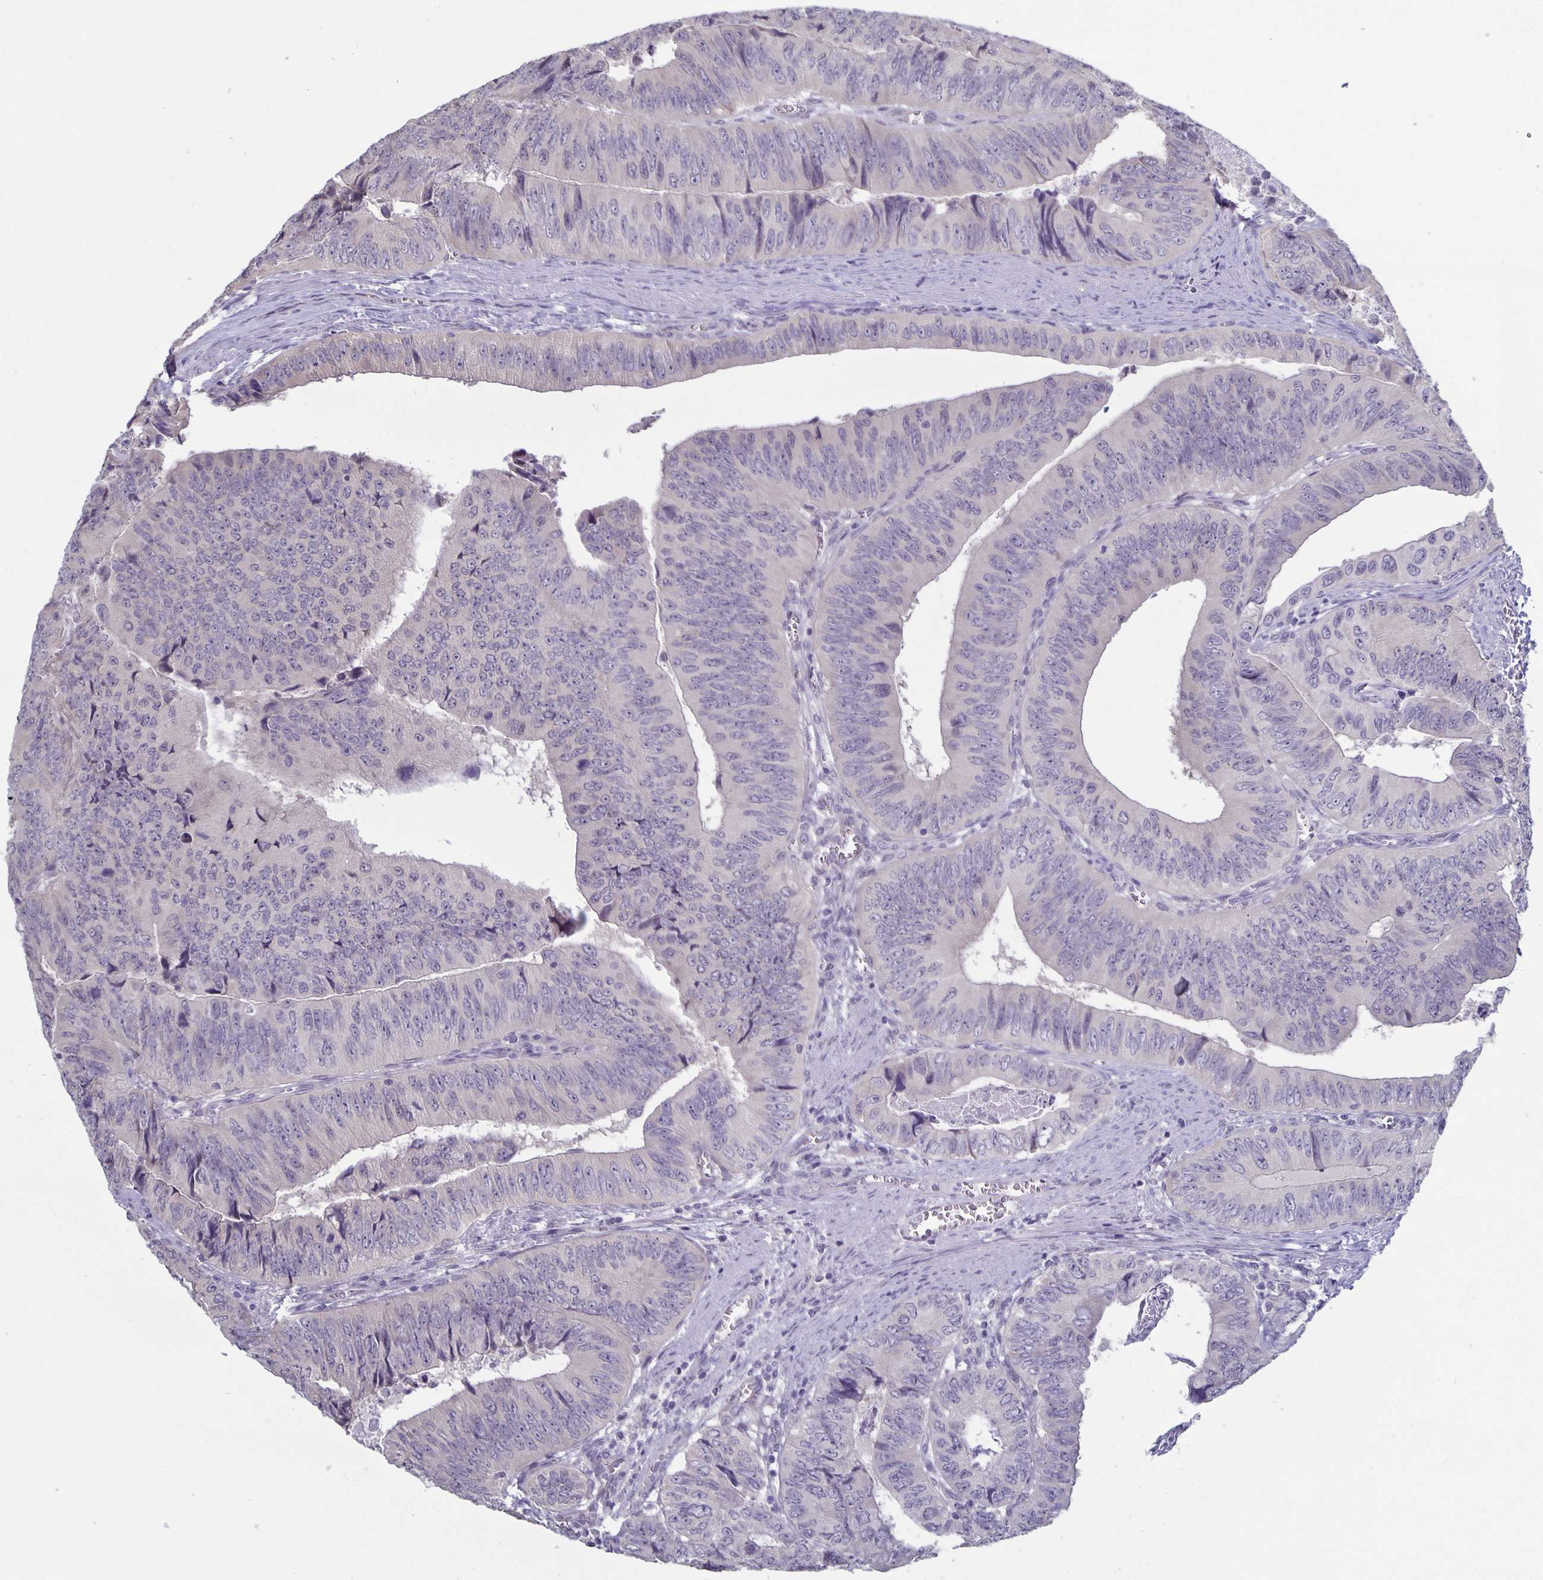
{"staining": {"intensity": "negative", "quantity": "none", "location": "none"}, "tissue": "colorectal cancer", "cell_type": "Tumor cells", "image_type": "cancer", "snomed": [{"axis": "morphology", "description": "Adenocarcinoma, NOS"}, {"axis": "topography", "description": "Colon"}], "caption": "This is an immunohistochemistry (IHC) photomicrograph of colorectal adenocarcinoma. There is no staining in tumor cells.", "gene": "PLCB3", "patient": {"sex": "female", "age": 84}}